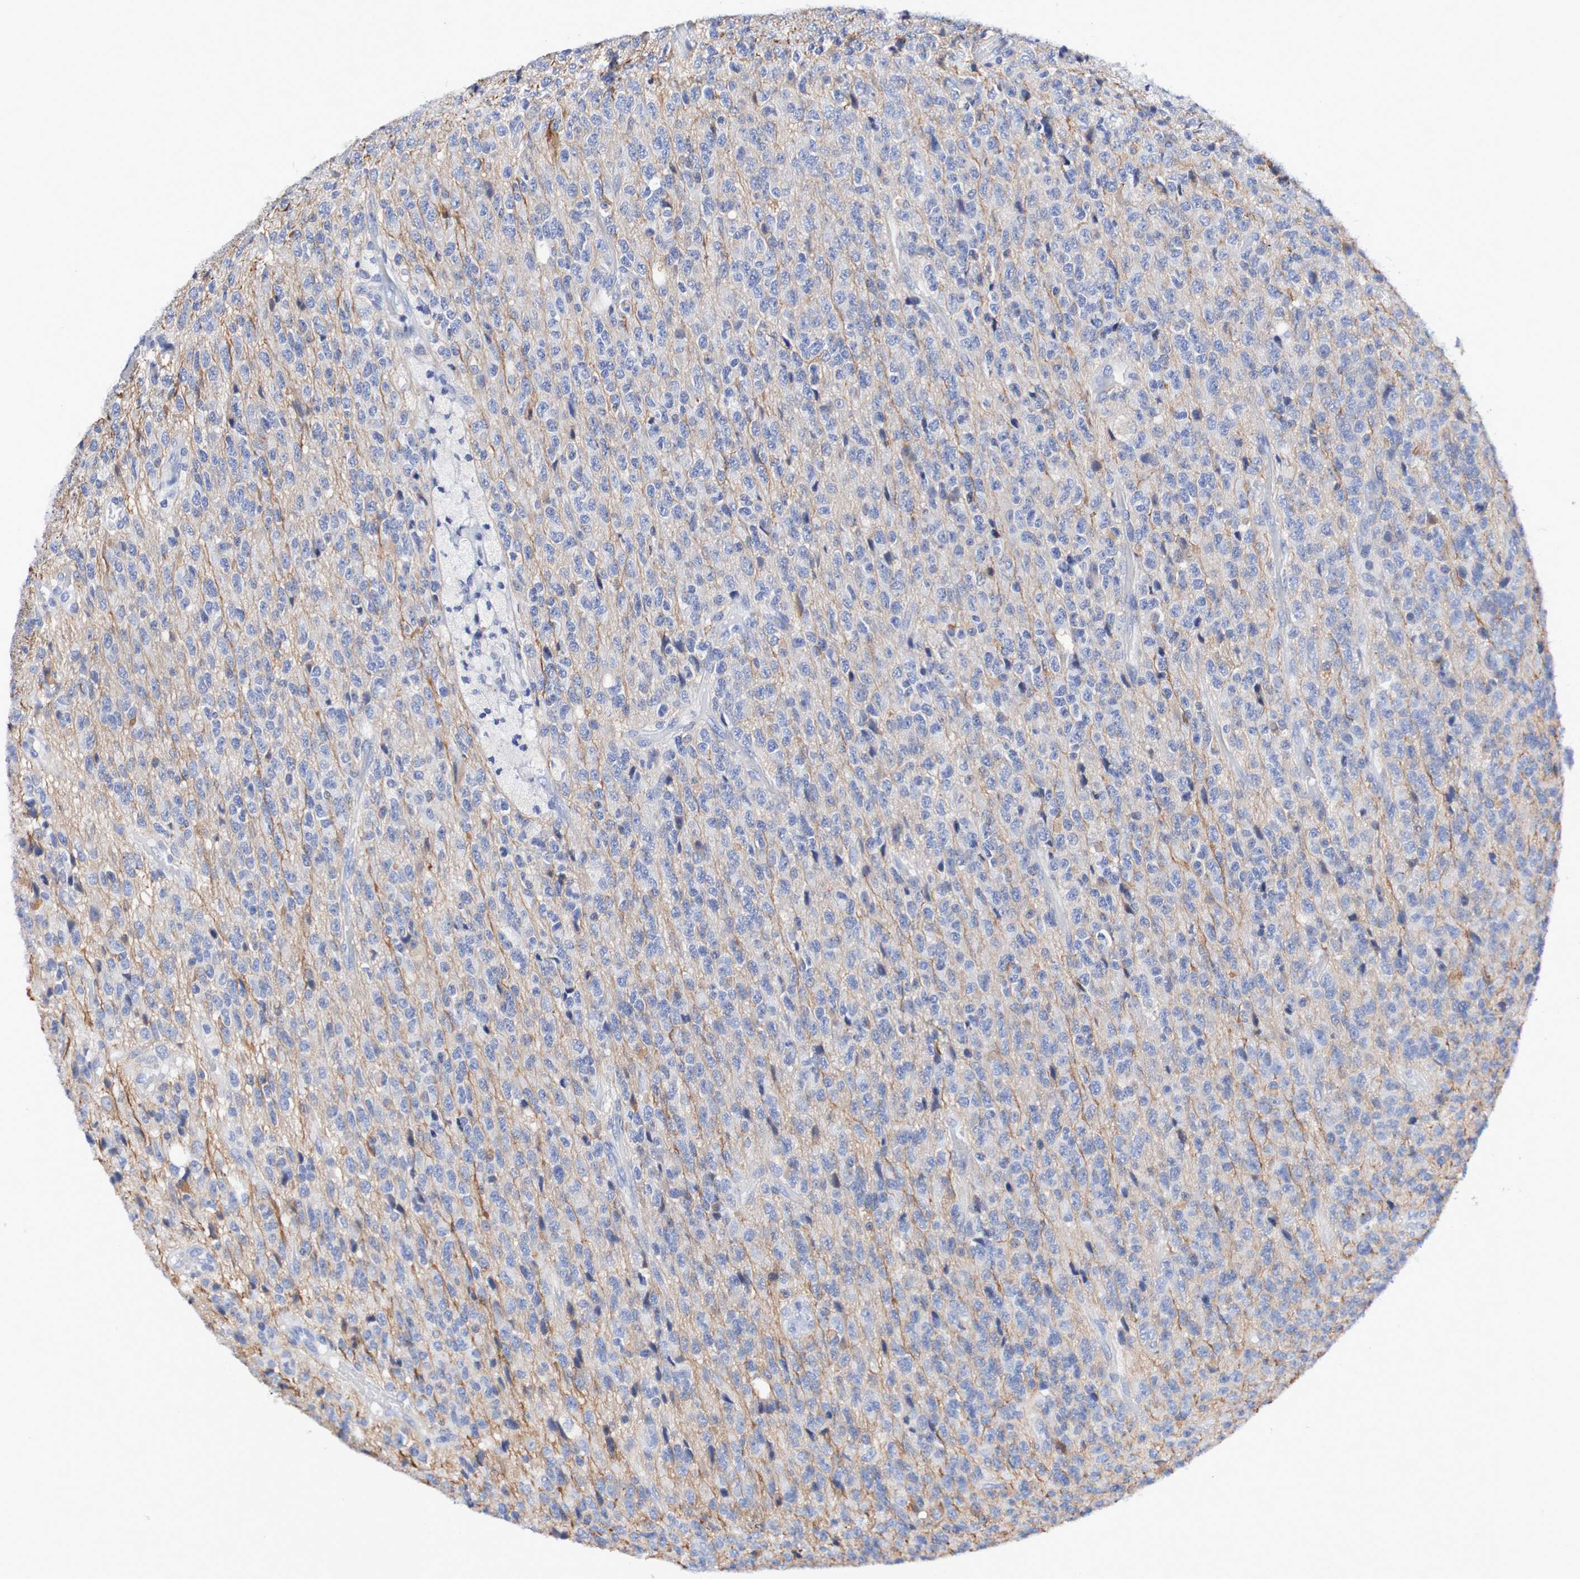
{"staining": {"intensity": "negative", "quantity": "none", "location": "none"}, "tissue": "glioma", "cell_type": "Tumor cells", "image_type": "cancer", "snomed": [{"axis": "morphology", "description": "Glioma, malignant, High grade"}, {"axis": "topography", "description": "pancreas cauda"}], "caption": "High magnification brightfield microscopy of glioma stained with DAB (brown) and counterstained with hematoxylin (blue): tumor cells show no significant positivity.", "gene": "SEZ6", "patient": {"sex": "male", "age": 60}}